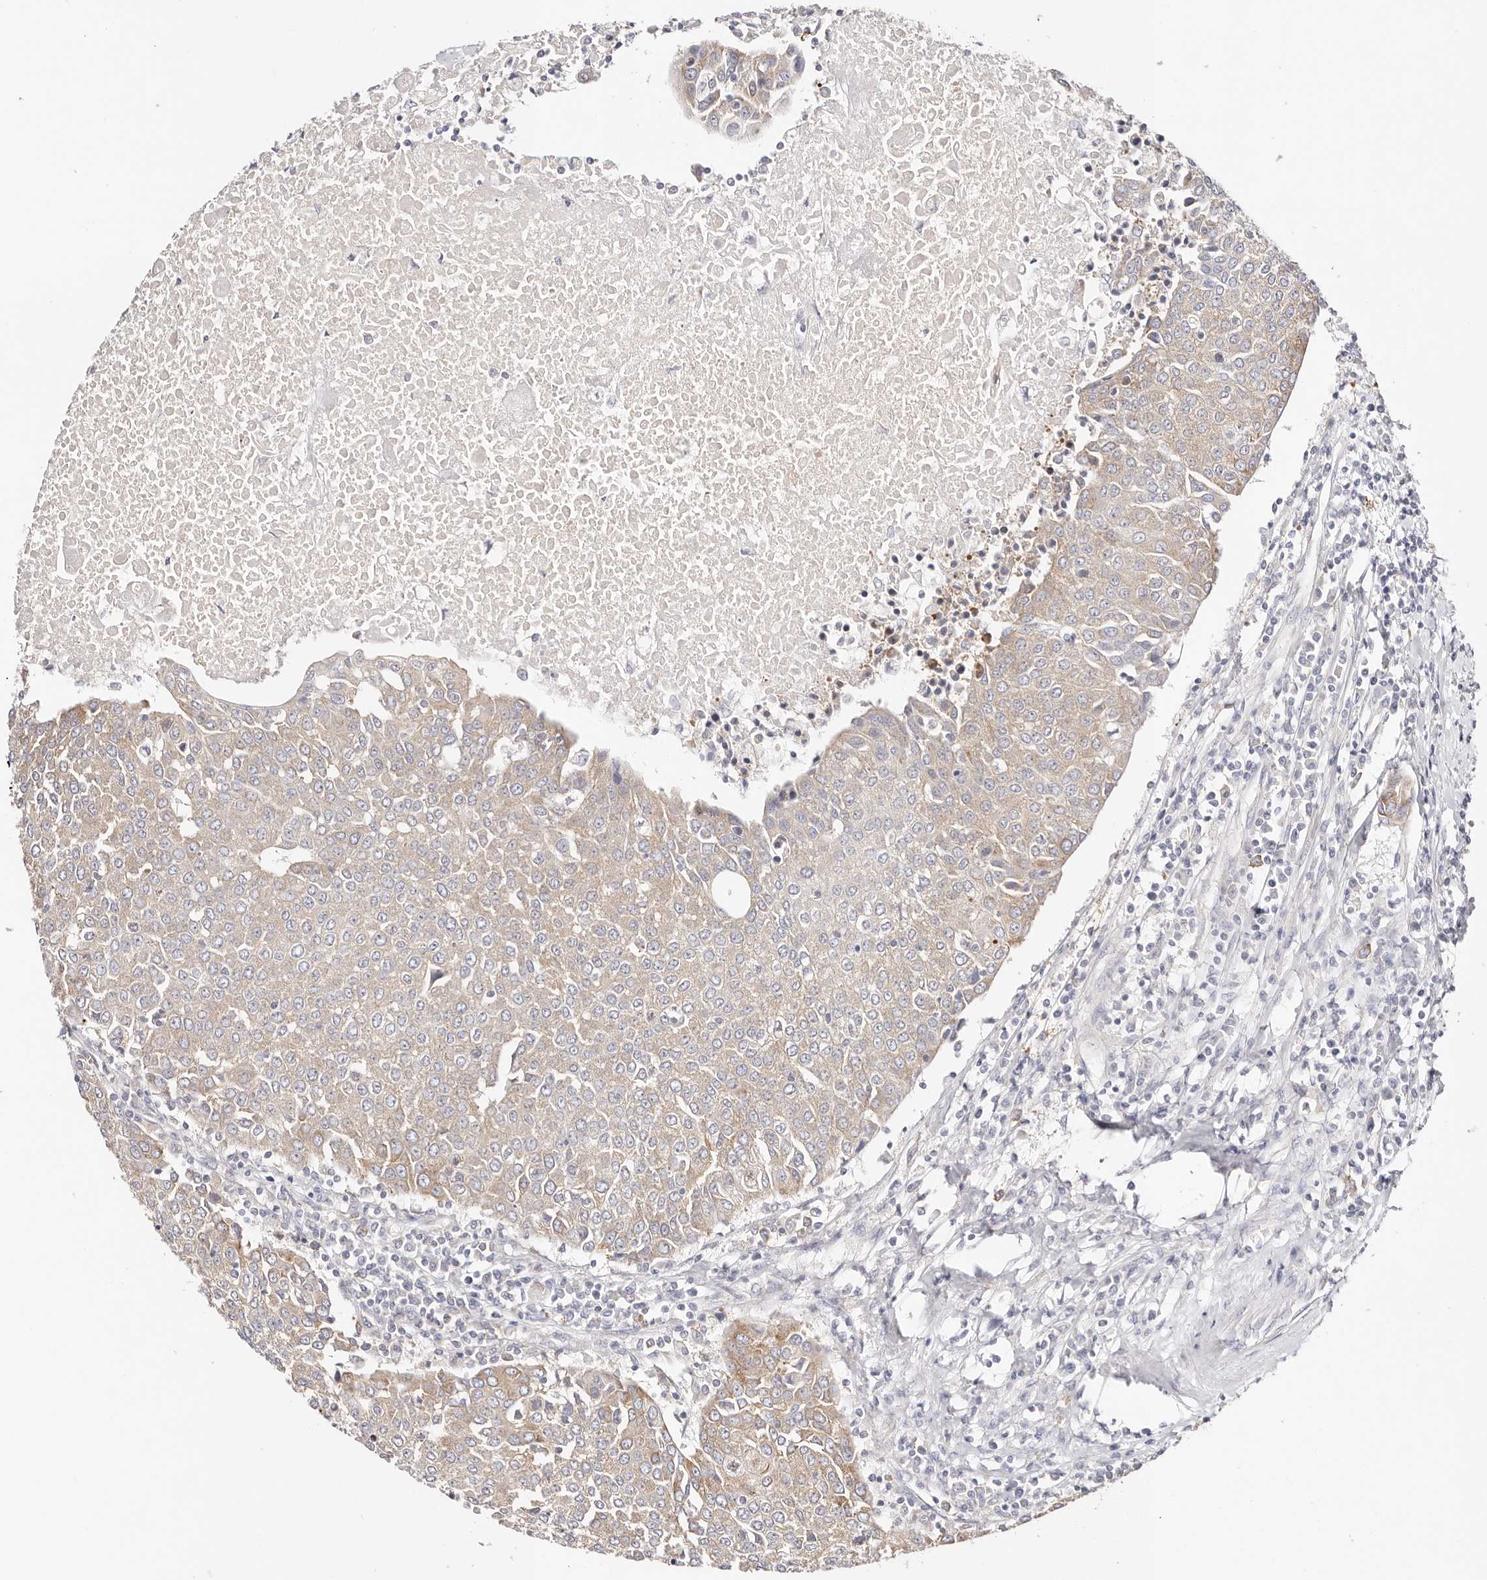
{"staining": {"intensity": "weak", "quantity": ">75%", "location": "cytoplasmic/membranous"}, "tissue": "urothelial cancer", "cell_type": "Tumor cells", "image_type": "cancer", "snomed": [{"axis": "morphology", "description": "Urothelial carcinoma, High grade"}, {"axis": "topography", "description": "Urinary bladder"}], "caption": "Urothelial carcinoma (high-grade) was stained to show a protein in brown. There is low levels of weak cytoplasmic/membranous positivity in about >75% of tumor cells.", "gene": "GNA13", "patient": {"sex": "female", "age": 85}}